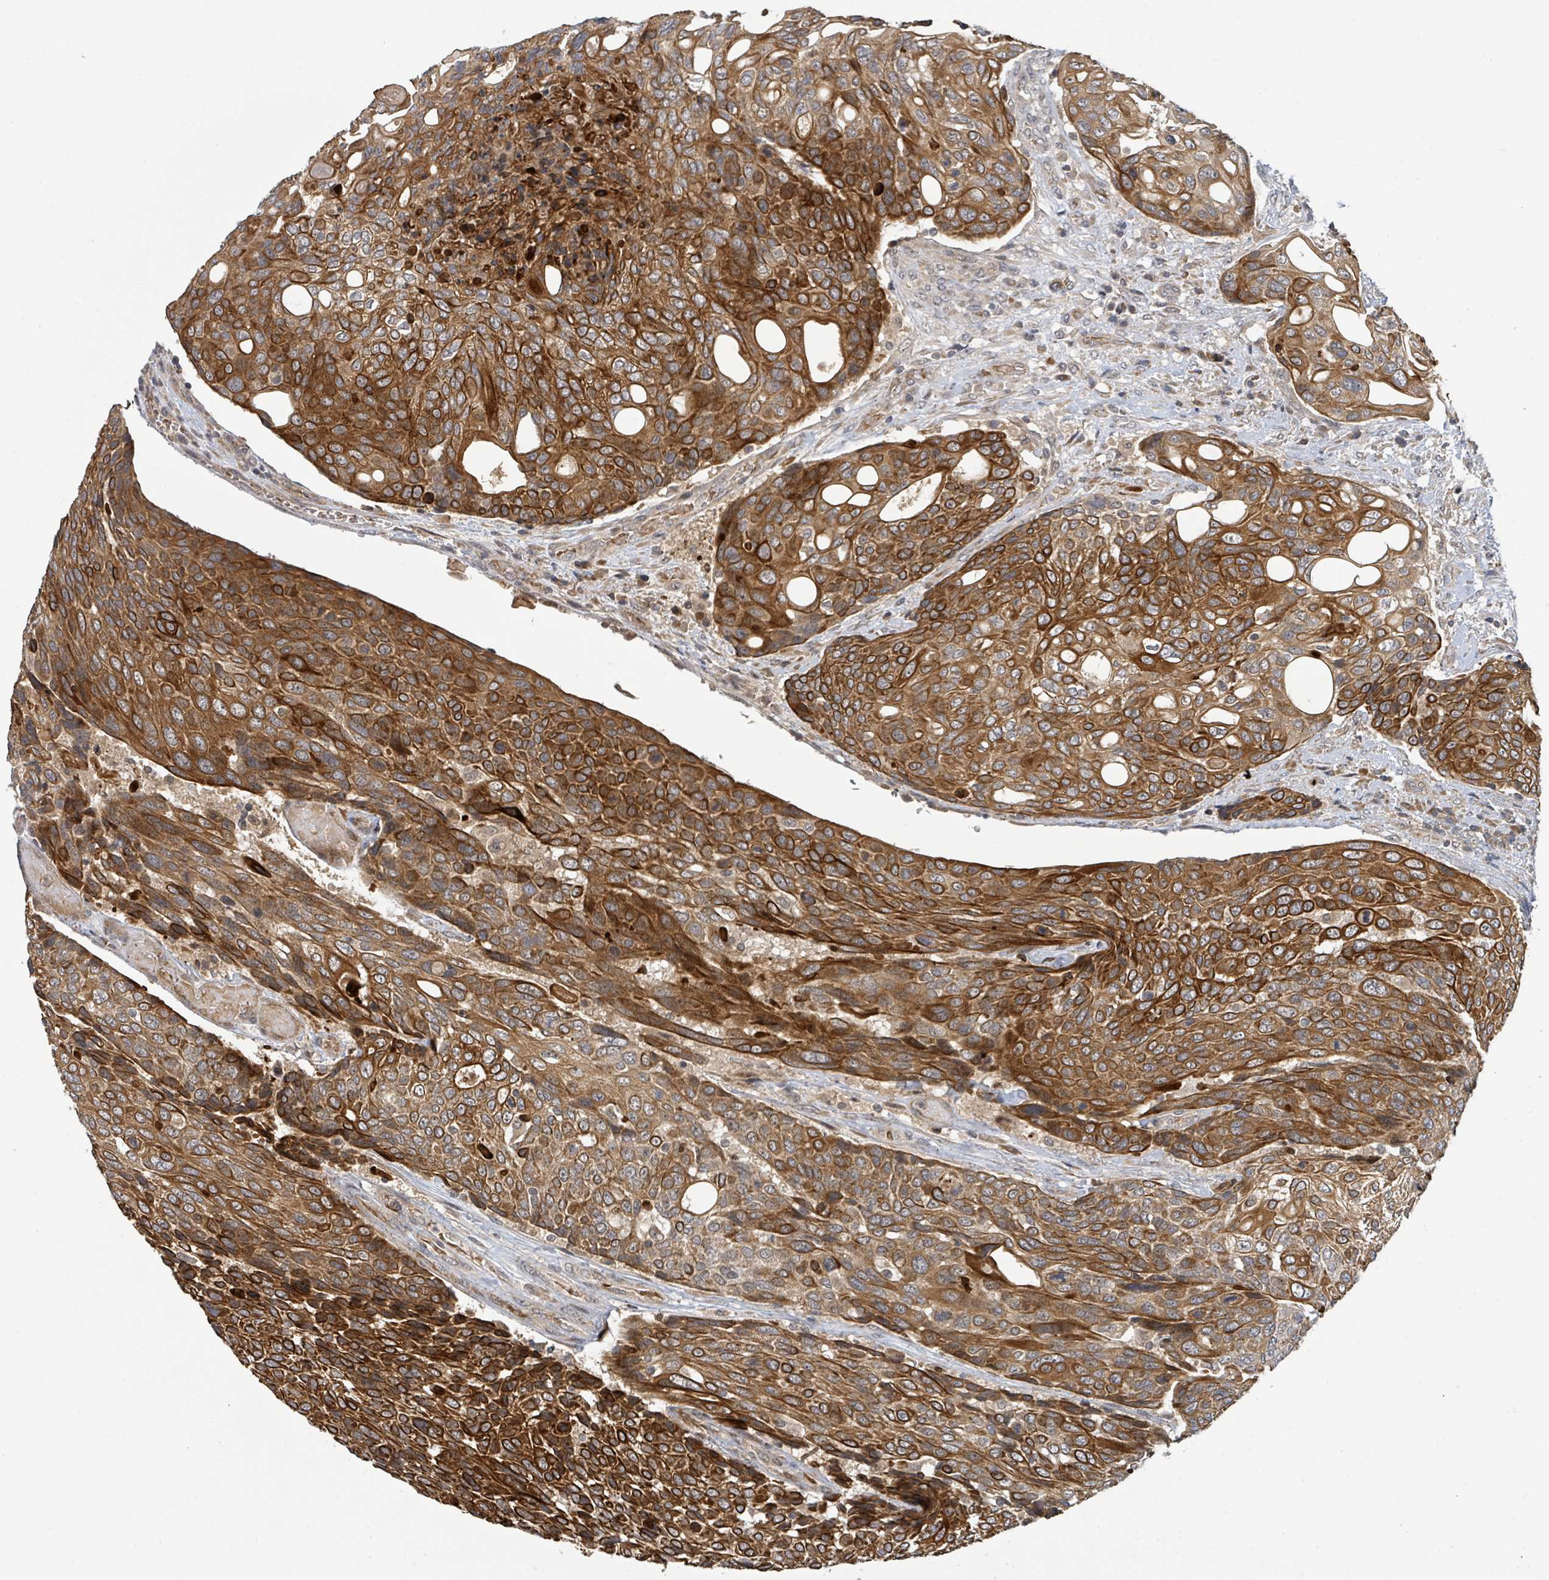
{"staining": {"intensity": "strong", "quantity": ">75%", "location": "cytoplasmic/membranous"}, "tissue": "urothelial cancer", "cell_type": "Tumor cells", "image_type": "cancer", "snomed": [{"axis": "morphology", "description": "Urothelial carcinoma, High grade"}, {"axis": "topography", "description": "Urinary bladder"}], "caption": "Immunohistochemical staining of urothelial cancer demonstrates high levels of strong cytoplasmic/membranous staining in approximately >75% of tumor cells.", "gene": "ITGA11", "patient": {"sex": "female", "age": 70}}